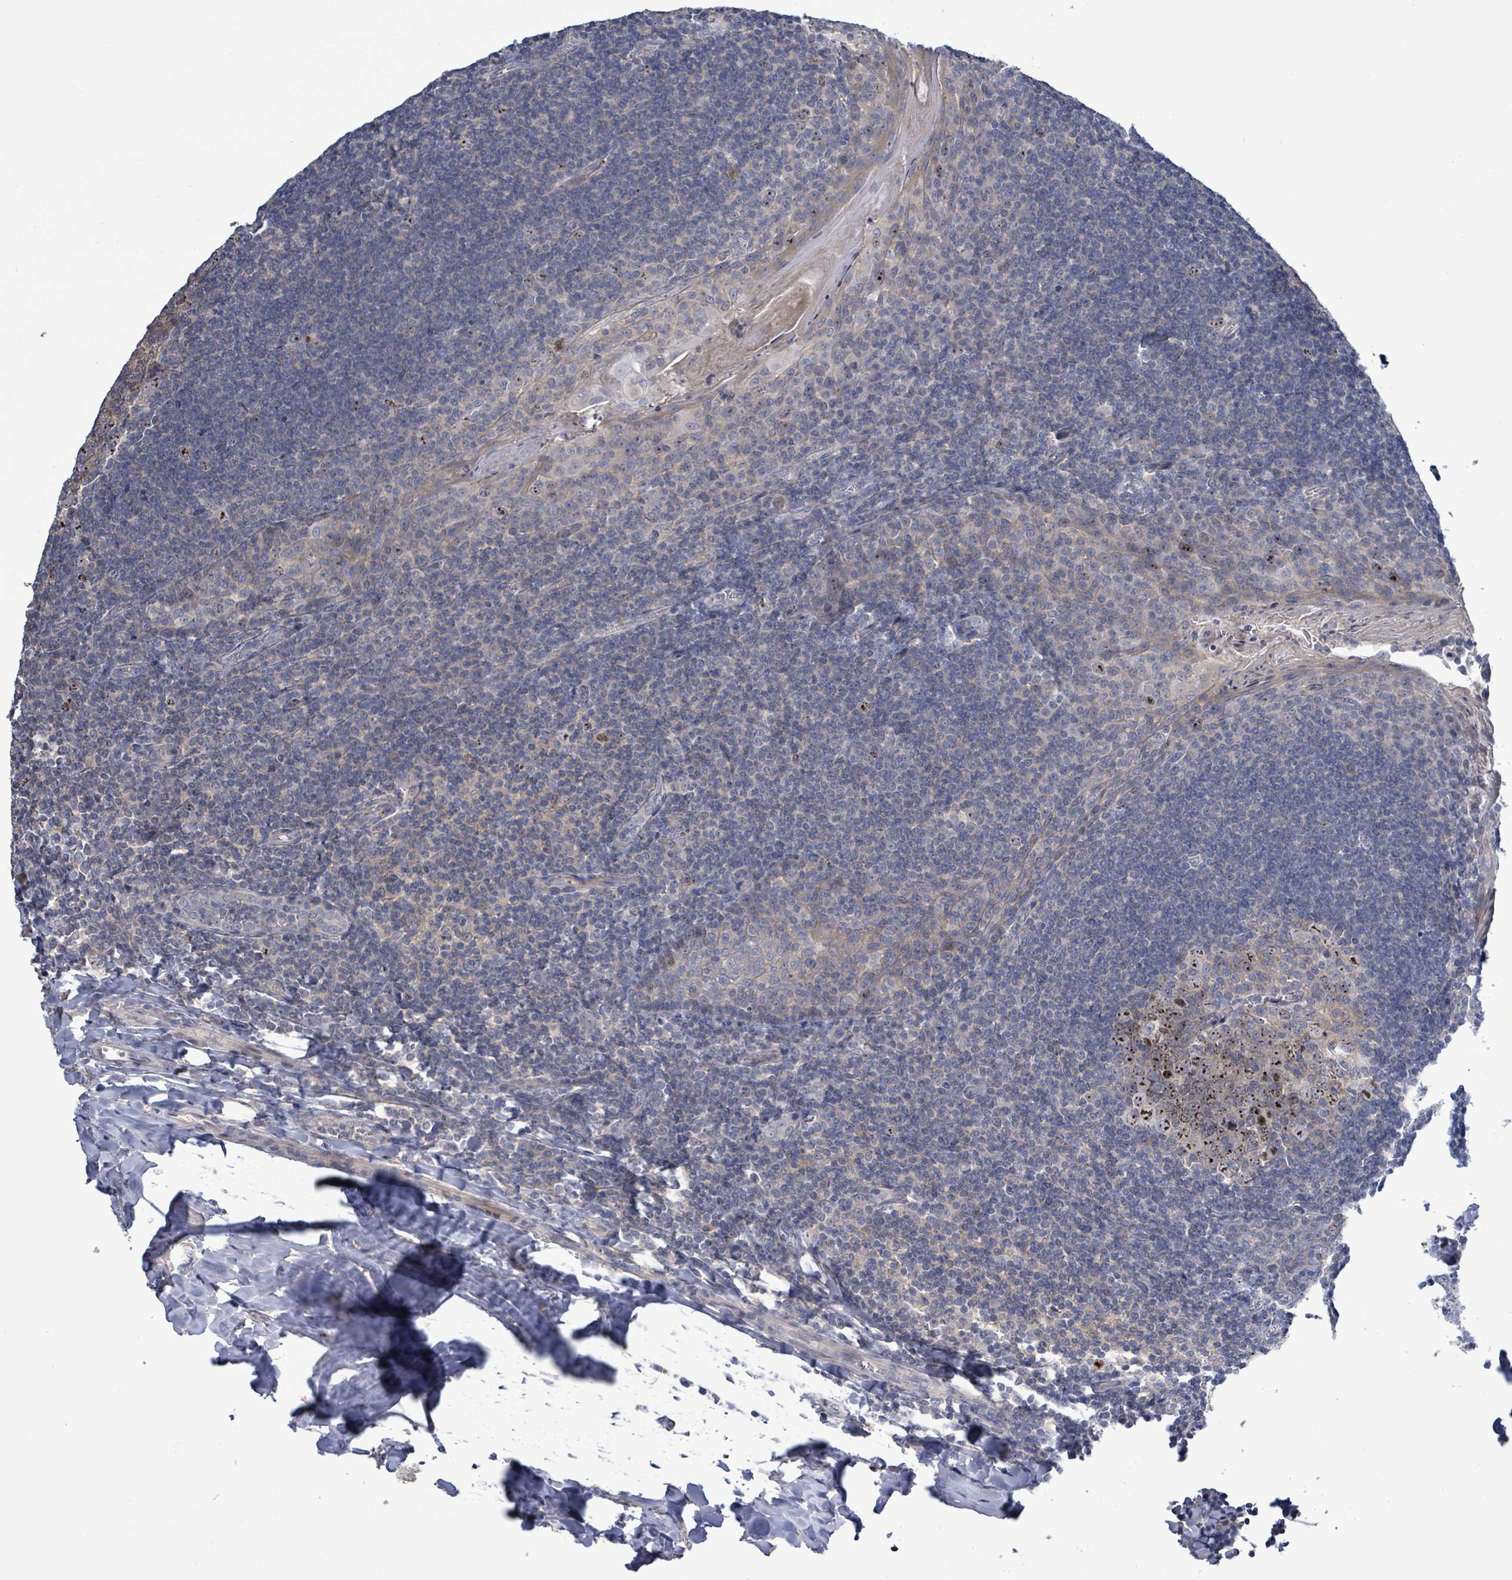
{"staining": {"intensity": "moderate", "quantity": "<25%", "location": "nuclear"}, "tissue": "tonsil", "cell_type": "Germinal center cells", "image_type": "normal", "snomed": [{"axis": "morphology", "description": "Normal tissue, NOS"}, {"axis": "topography", "description": "Tonsil"}], "caption": "Germinal center cells show moderate nuclear positivity in about <25% of cells in benign tonsil.", "gene": "HRAS", "patient": {"sex": "male", "age": 27}}